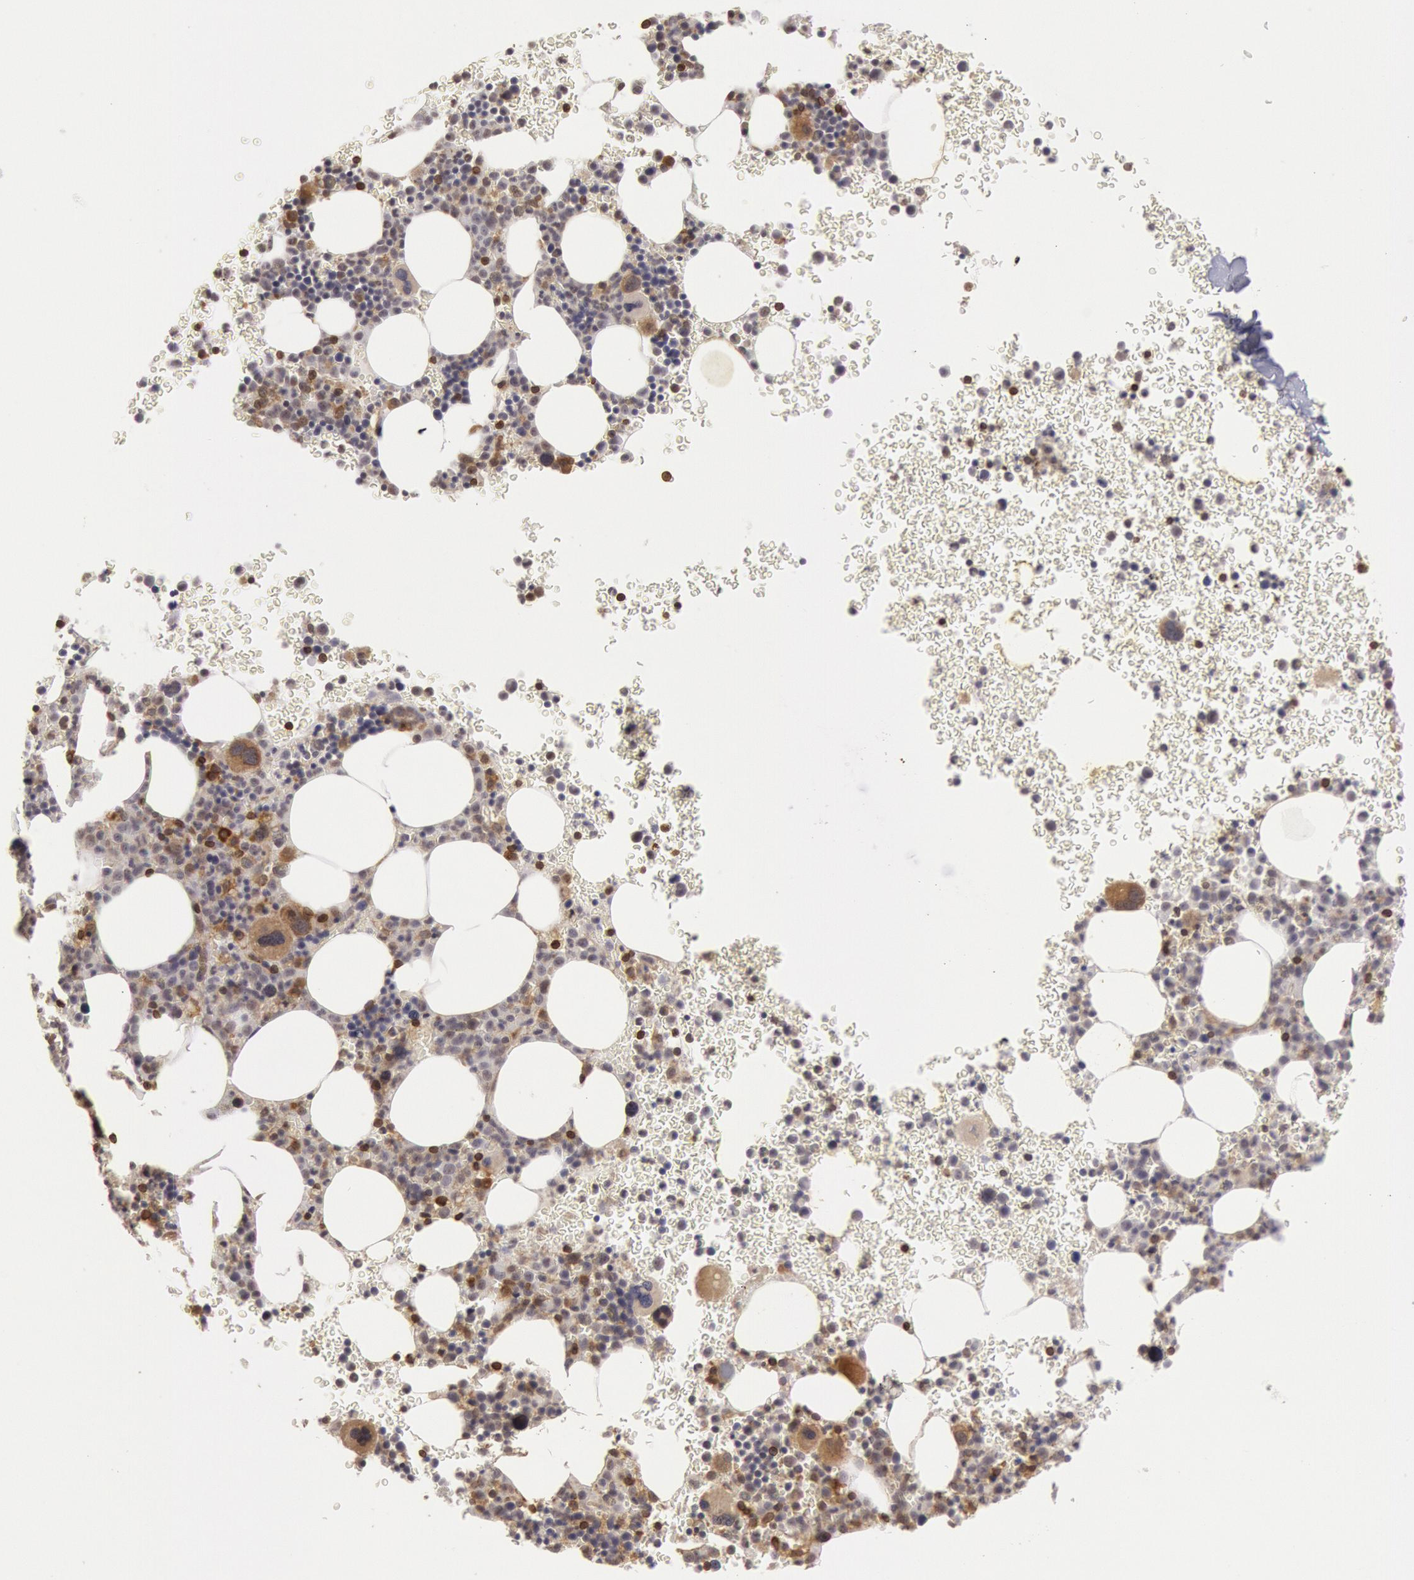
{"staining": {"intensity": "moderate", "quantity": "25%-75%", "location": "cytoplasmic/membranous"}, "tissue": "bone marrow", "cell_type": "Hematopoietic cells", "image_type": "normal", "snomed": [{"axis": "morphology", "description": "Normal tissue, NOS"}, {"axis": "topography", "description": "Bone marrow"}], "caption": "Immunohistochemistry of normal human bone marrow exhibits medium levels of moderate cytoplasmic/membranous staining in approximately 25%-75% of hematopoietic cells. (DAB = brown stain, brightfield microscopy at high magnification).", "gene": "ENSG00000250264", "patient": {"sex": "male", "age": 69}}